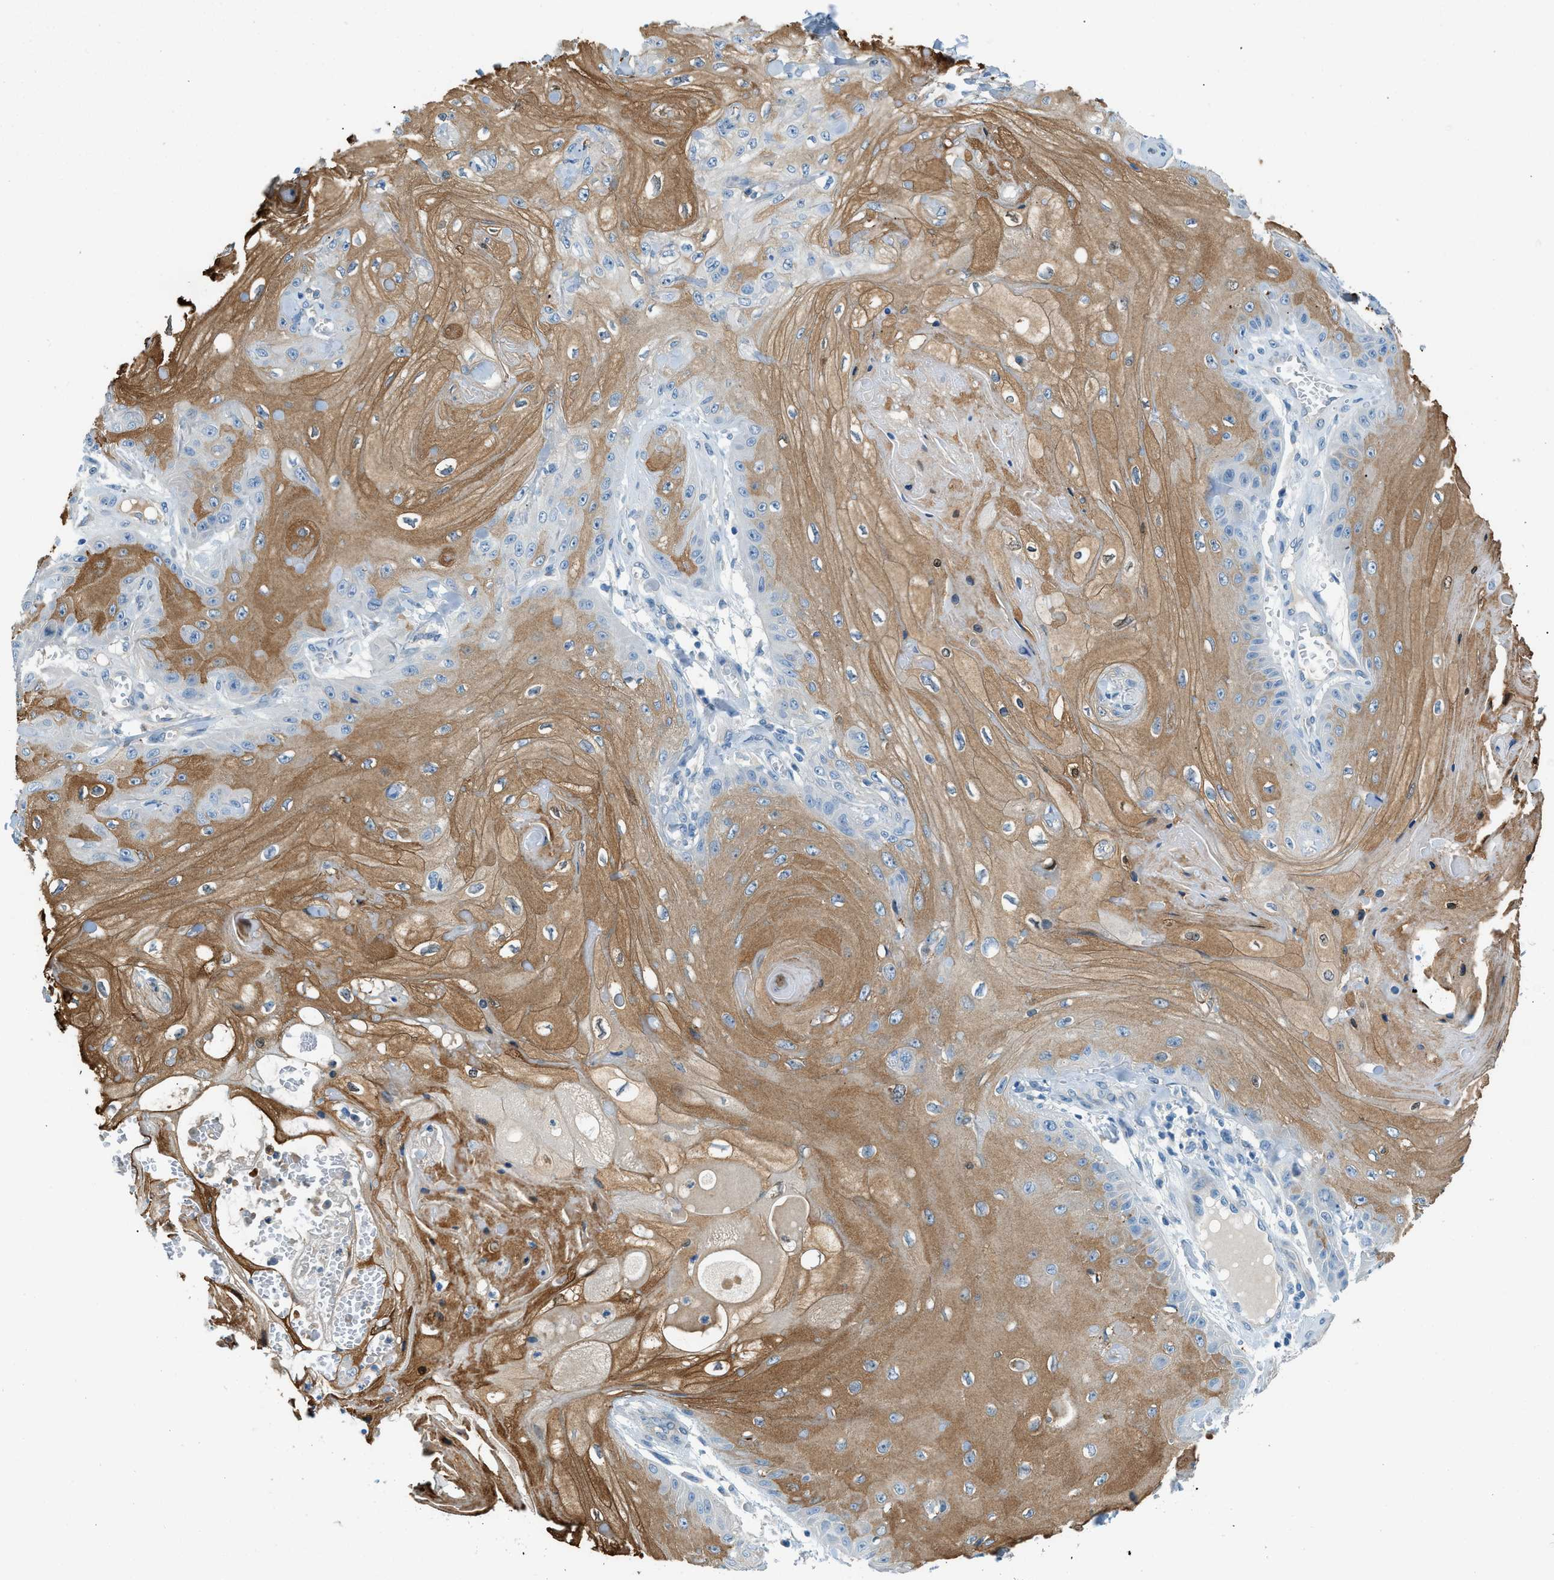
{"staining": {"intensity": "moderate", "quantity": ">75%", "location": "cytoplasmic/membranous"}, "tissue": "skin cancer", "cell_type": "Tumor cells", "image_type": "cancer", "snomed": [{"axis": "morphology", "description": "Squamous cell carcinoma, NOS"}, {"axis": "topography", "description": "Skin"}], "caption": "Skin squamous cell carcinoma stained for a protein (brown) shows moderate cytoplasmic/membranous positive expression in approximately >75% of tumor cells.", "gene": "ZNF367", "patient": {"sex": "male", "age": 74}}